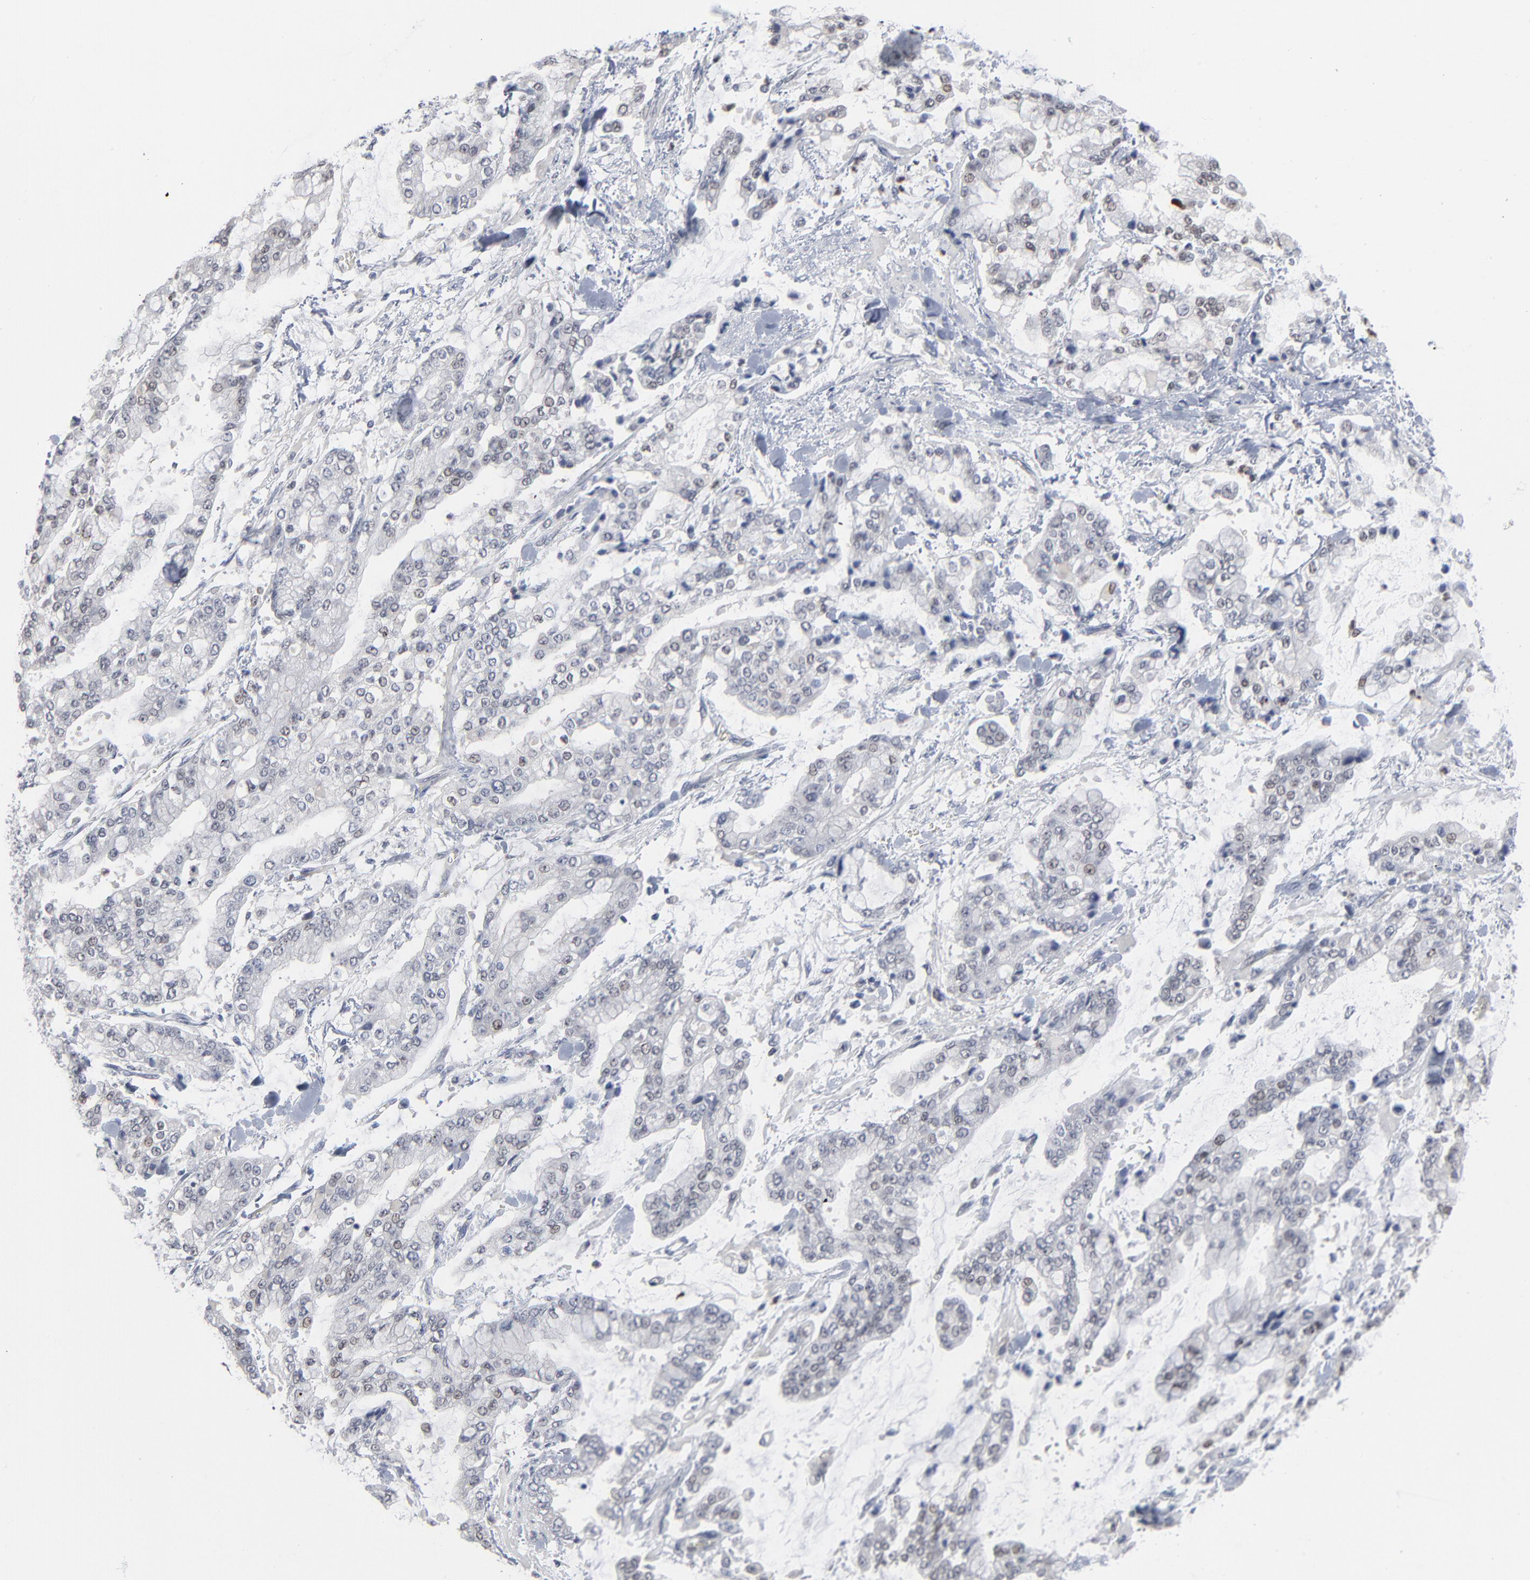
{"staining": {"intensity": "negative", "quantity": "none", "location": "none"}, "tissue": "stomach cancer", "cell_type": "Tumor cells", "image_type": "cancer", "snomed": [{"axis": "morphology", "description": "Normal tissue, NOS"}, {"axis": "morphology", "description": "Adenocarcinoma, NOS"}, {"axis": "topography", "description": "Stomach, upper"}, {"axis": "topography", "description": "Stomach"}], "caption": "Immunohistochemistry (IHC) photomicrograph of stomach cancer (adenocarcinoma) stained for a protein (brown), which demonstrates no expression in tumor cells.", "gene": "FOXN2", "patient": {"sex": "male", "age": 76}}